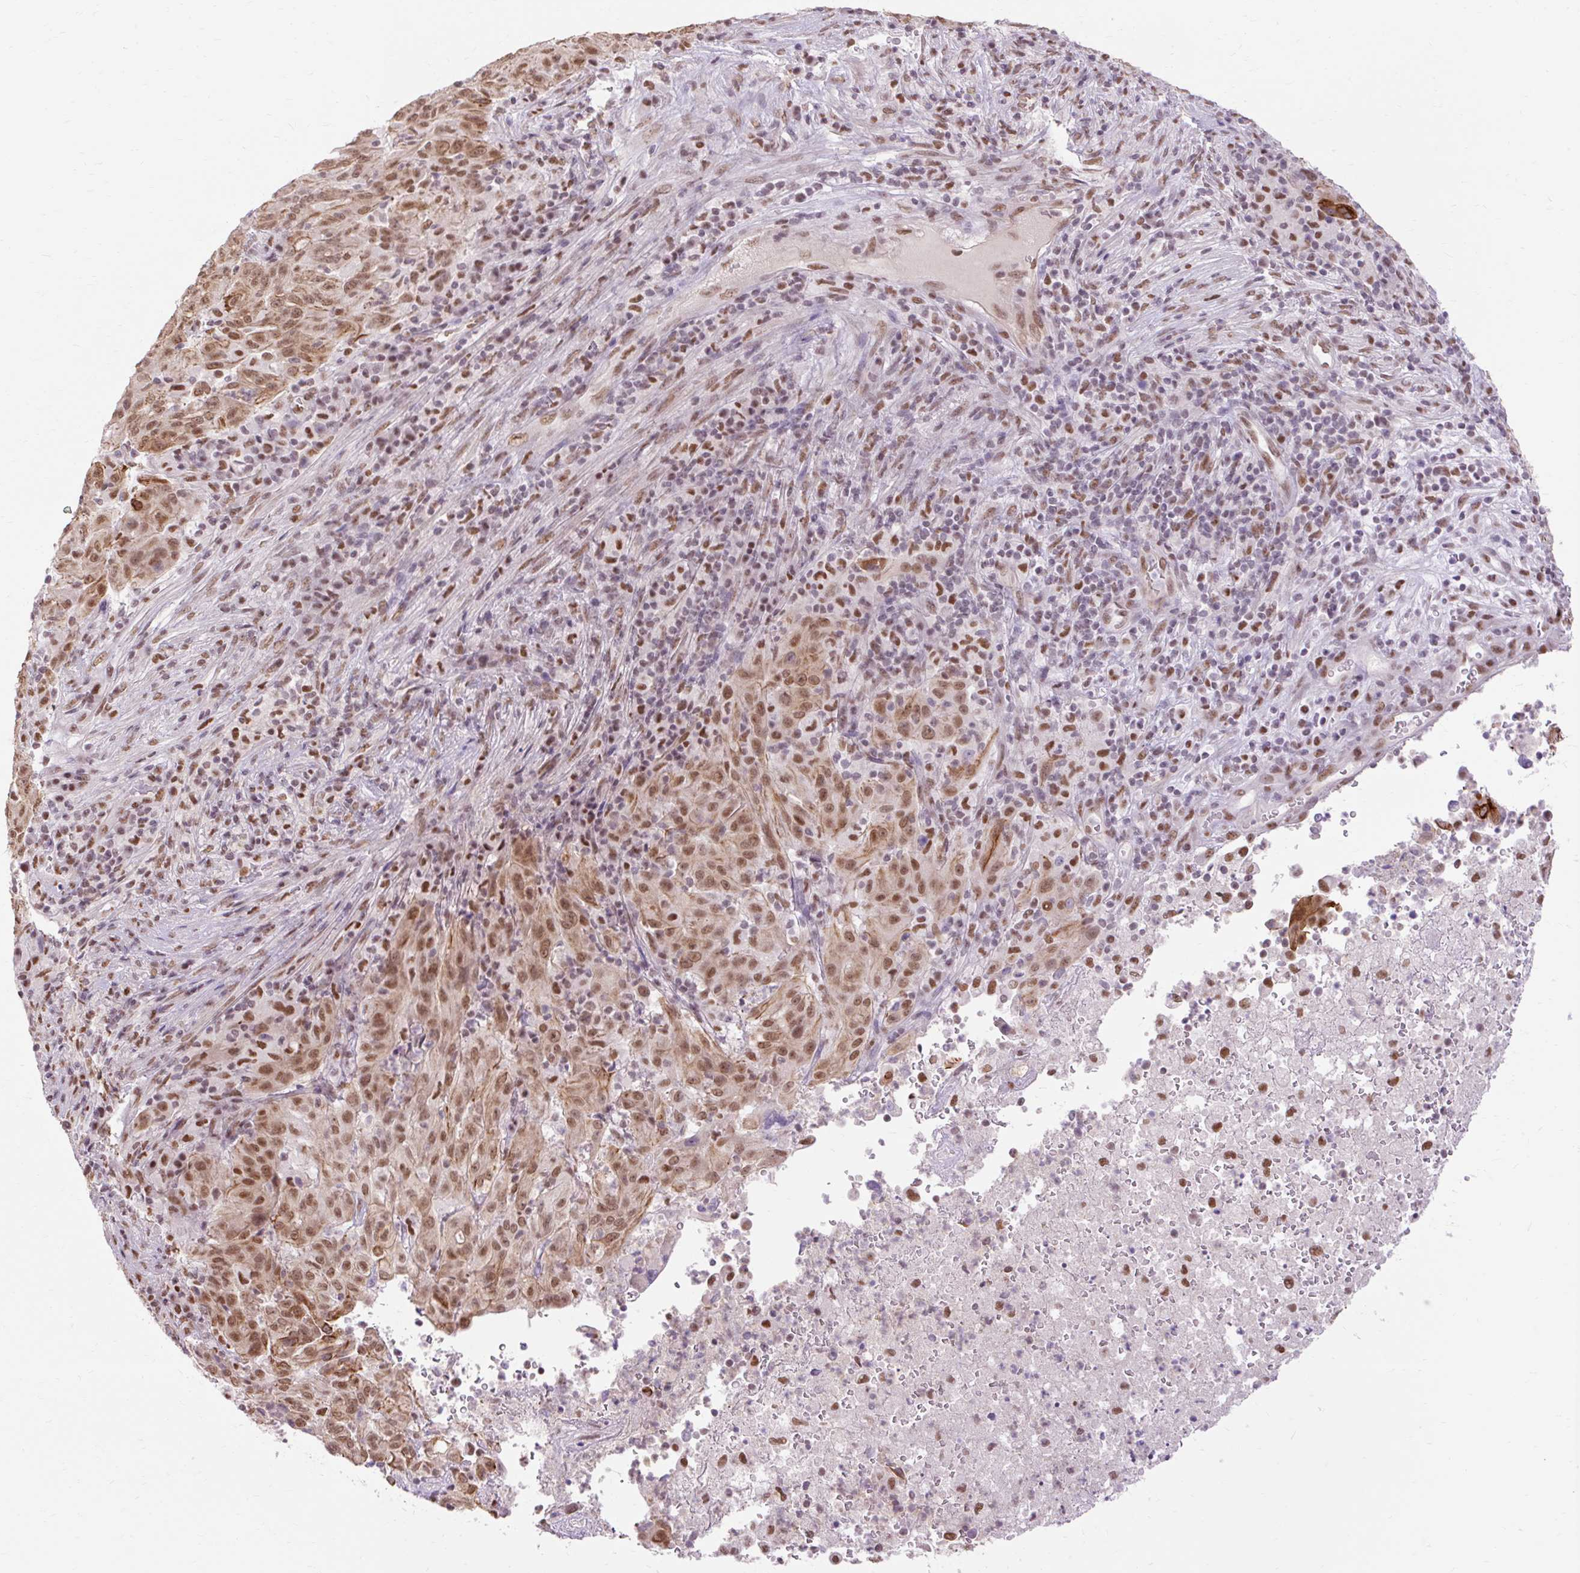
{"staining": {"intensity": "strong", "quantity": ">75%", "location": "cytoplasmic/membranous,nuclear"}, "tissue": "pancreatic cancer", "cell_type": "Tumor cells", "image_type": "cancer", "snomed": [{"axis": "morphology", "description": "Adenocarcinoma, NOS"}, {"axis": "topography", "description": "Pancreas"}], "caption": "Immunohistochemistry (IHC) histopathology image of neoplastic tissue: human pancreatic cancer stained using immunohistochemistry reveals high levels of strong protein expression localized specifically in the cytoplasmic/membranous and nuclear of tumor cells, appearing as a cytoplasmic/membranous and nuclear brown color.", "gene": "NPIPB12", "patient": {"sex": "male", "age": 63}}